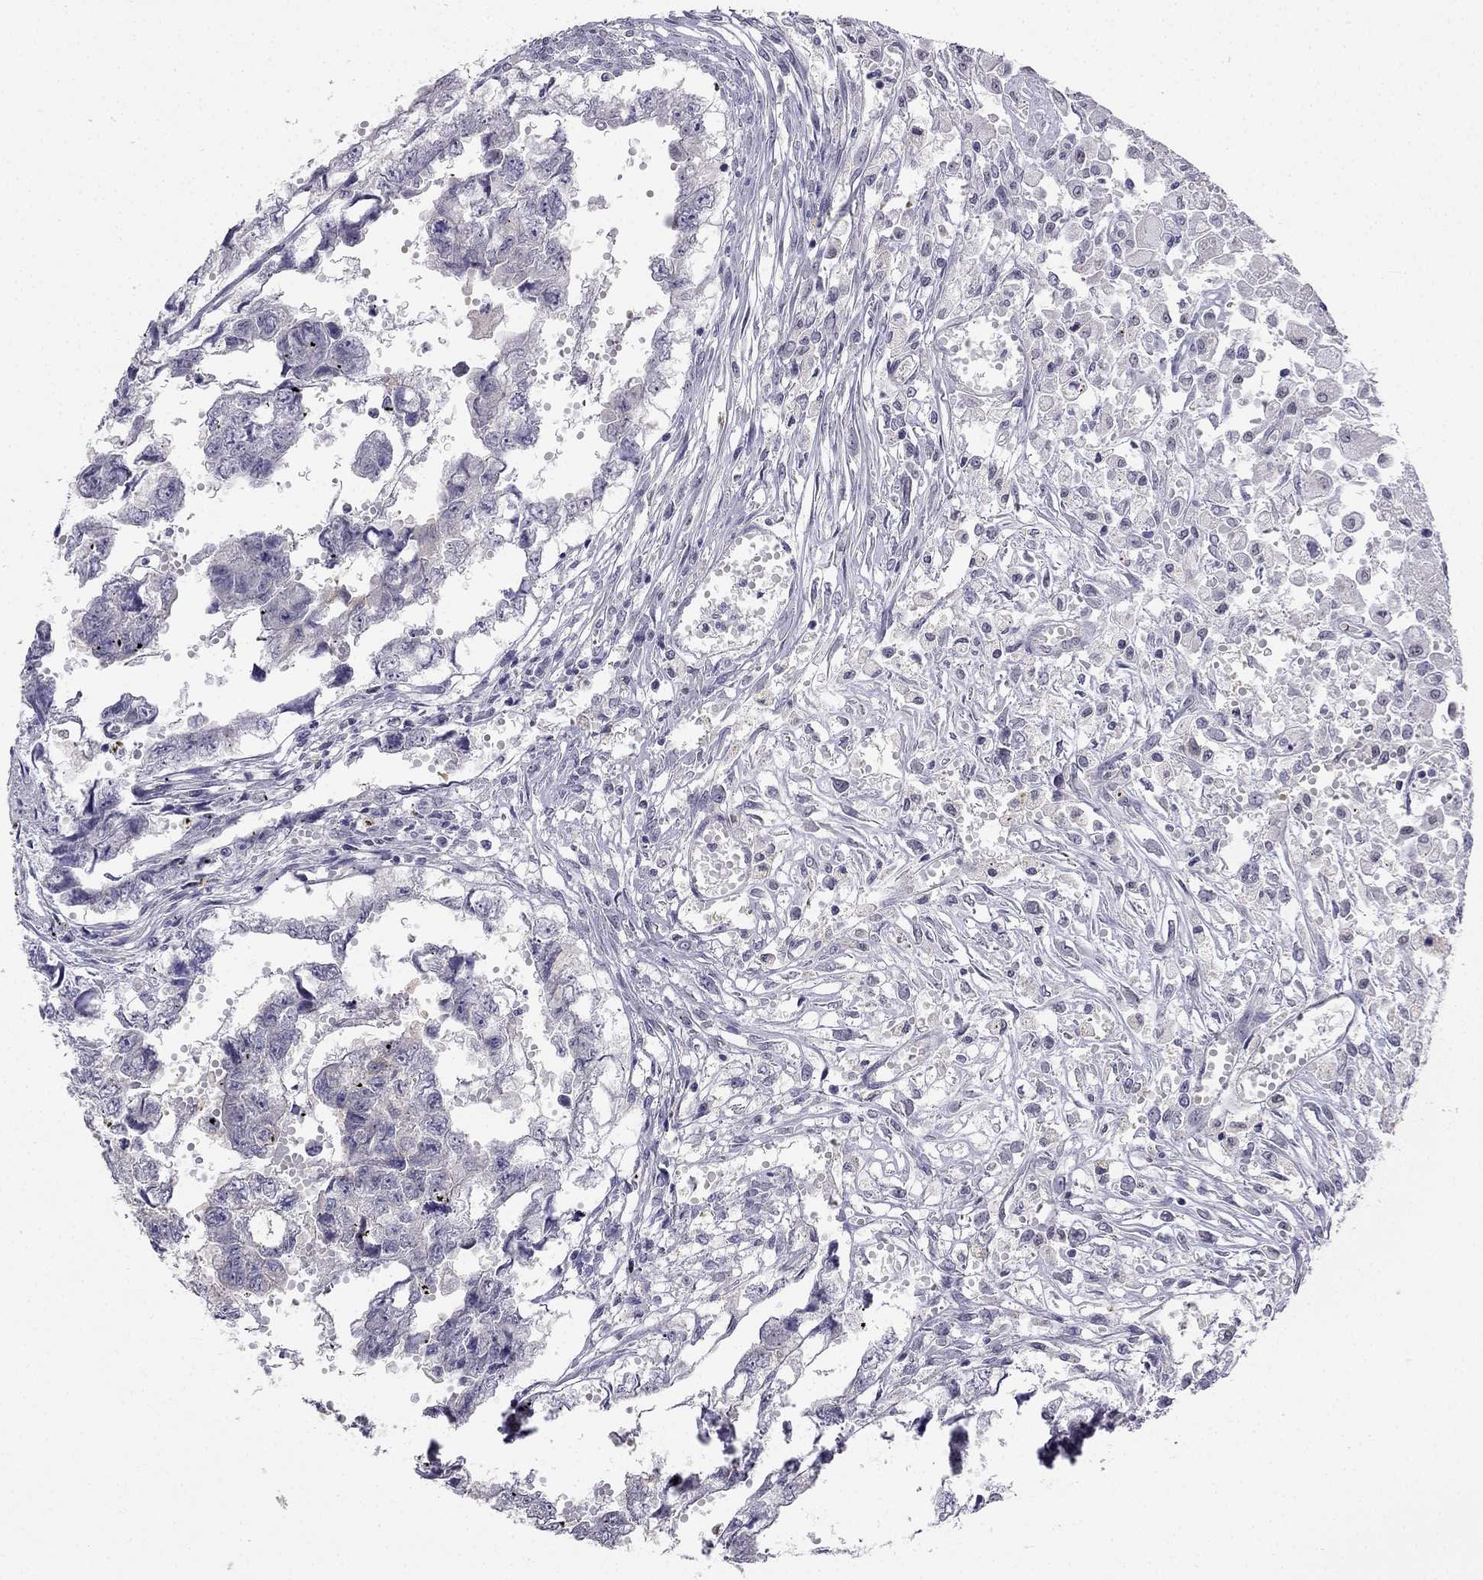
{"staining": {"intensity": "negative", "quantity": "none", "location": "none"}, "tissue": "testis cancer", "cell_type": "Tumor cells", "image_type": "cancer", "snomed": [{"axis": "morphology", "description": "Carcinoma, Embryonal, NOS"}, {"axis": "morphology", "description": "Teratoma, malignant, NOS"}, {"axis": "topography", "description": "Testis"}], "caption": "Malignant teratoma (testis) stained for a protein using immunohistochemistry displays no positivity tumor cells.", "gene": "C16orf89", "patient": {"sex": "male", "age": 44}}